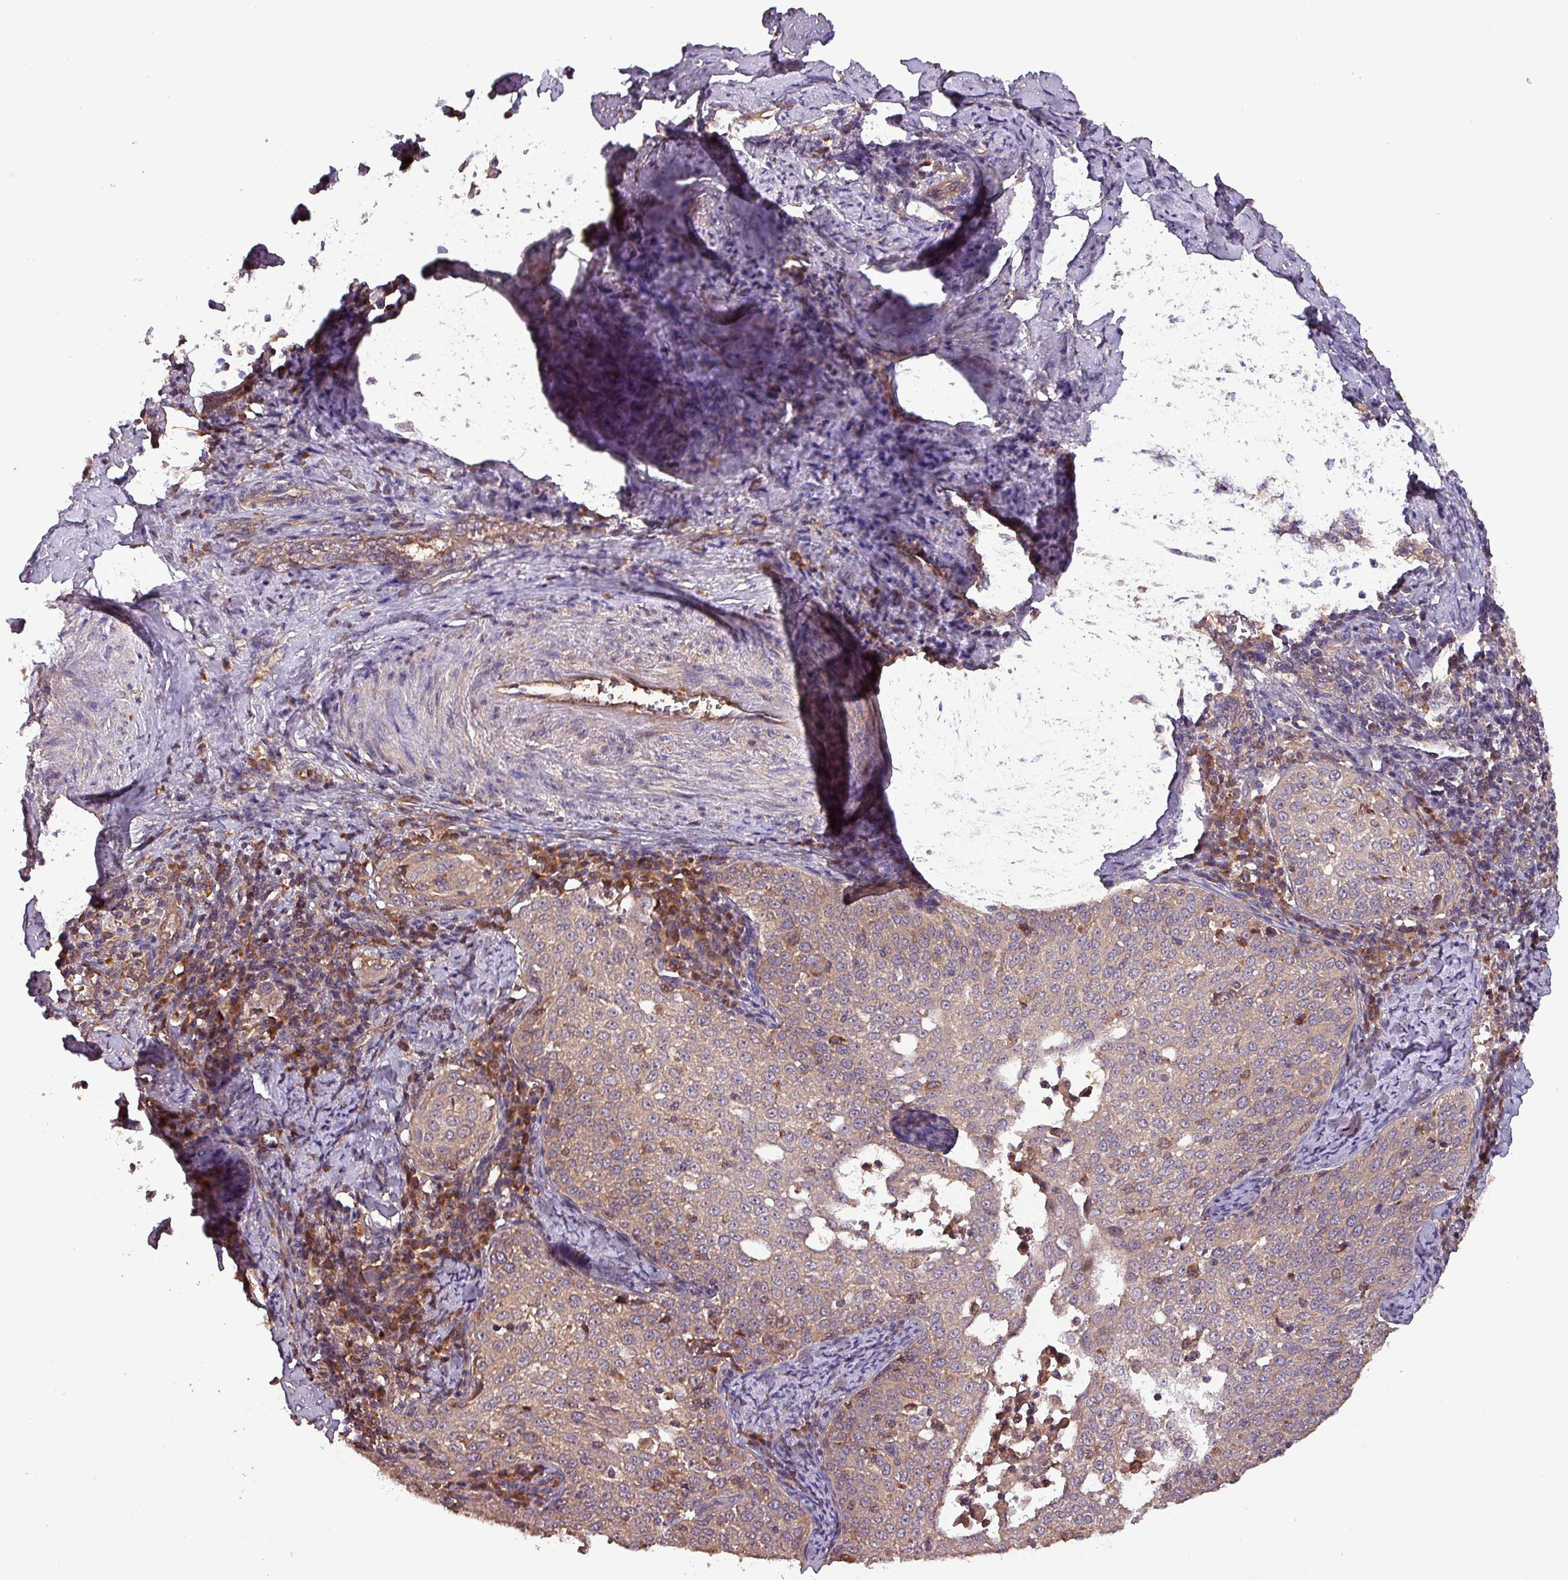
{"staining": {"intensity": "weak", "quantity": "25%-75%", "location": "cytoplasmic/membranous"}, "tissue": "cervical cancer", "cell_type": "Tumor cells", "image_type": "cancer", "snomed": [{"axis": "morphology", "description": "Squamous cell carcinoma, NOS"}, {"axis": "topography", "description": "Cervix"}], "caption": "Cervical cancer (squamous cell carcinoma) tissue demonstrates weak cytoplasmic/membranous staining in about 25%-75% of tumor cells The protein is stained brown, and the nuclei are stained in blue (DAB IHC with brightfield microscopy, high magnification).", "gene": "PAFAH1B2", "patient": {"sex": "female", "age": 57}}